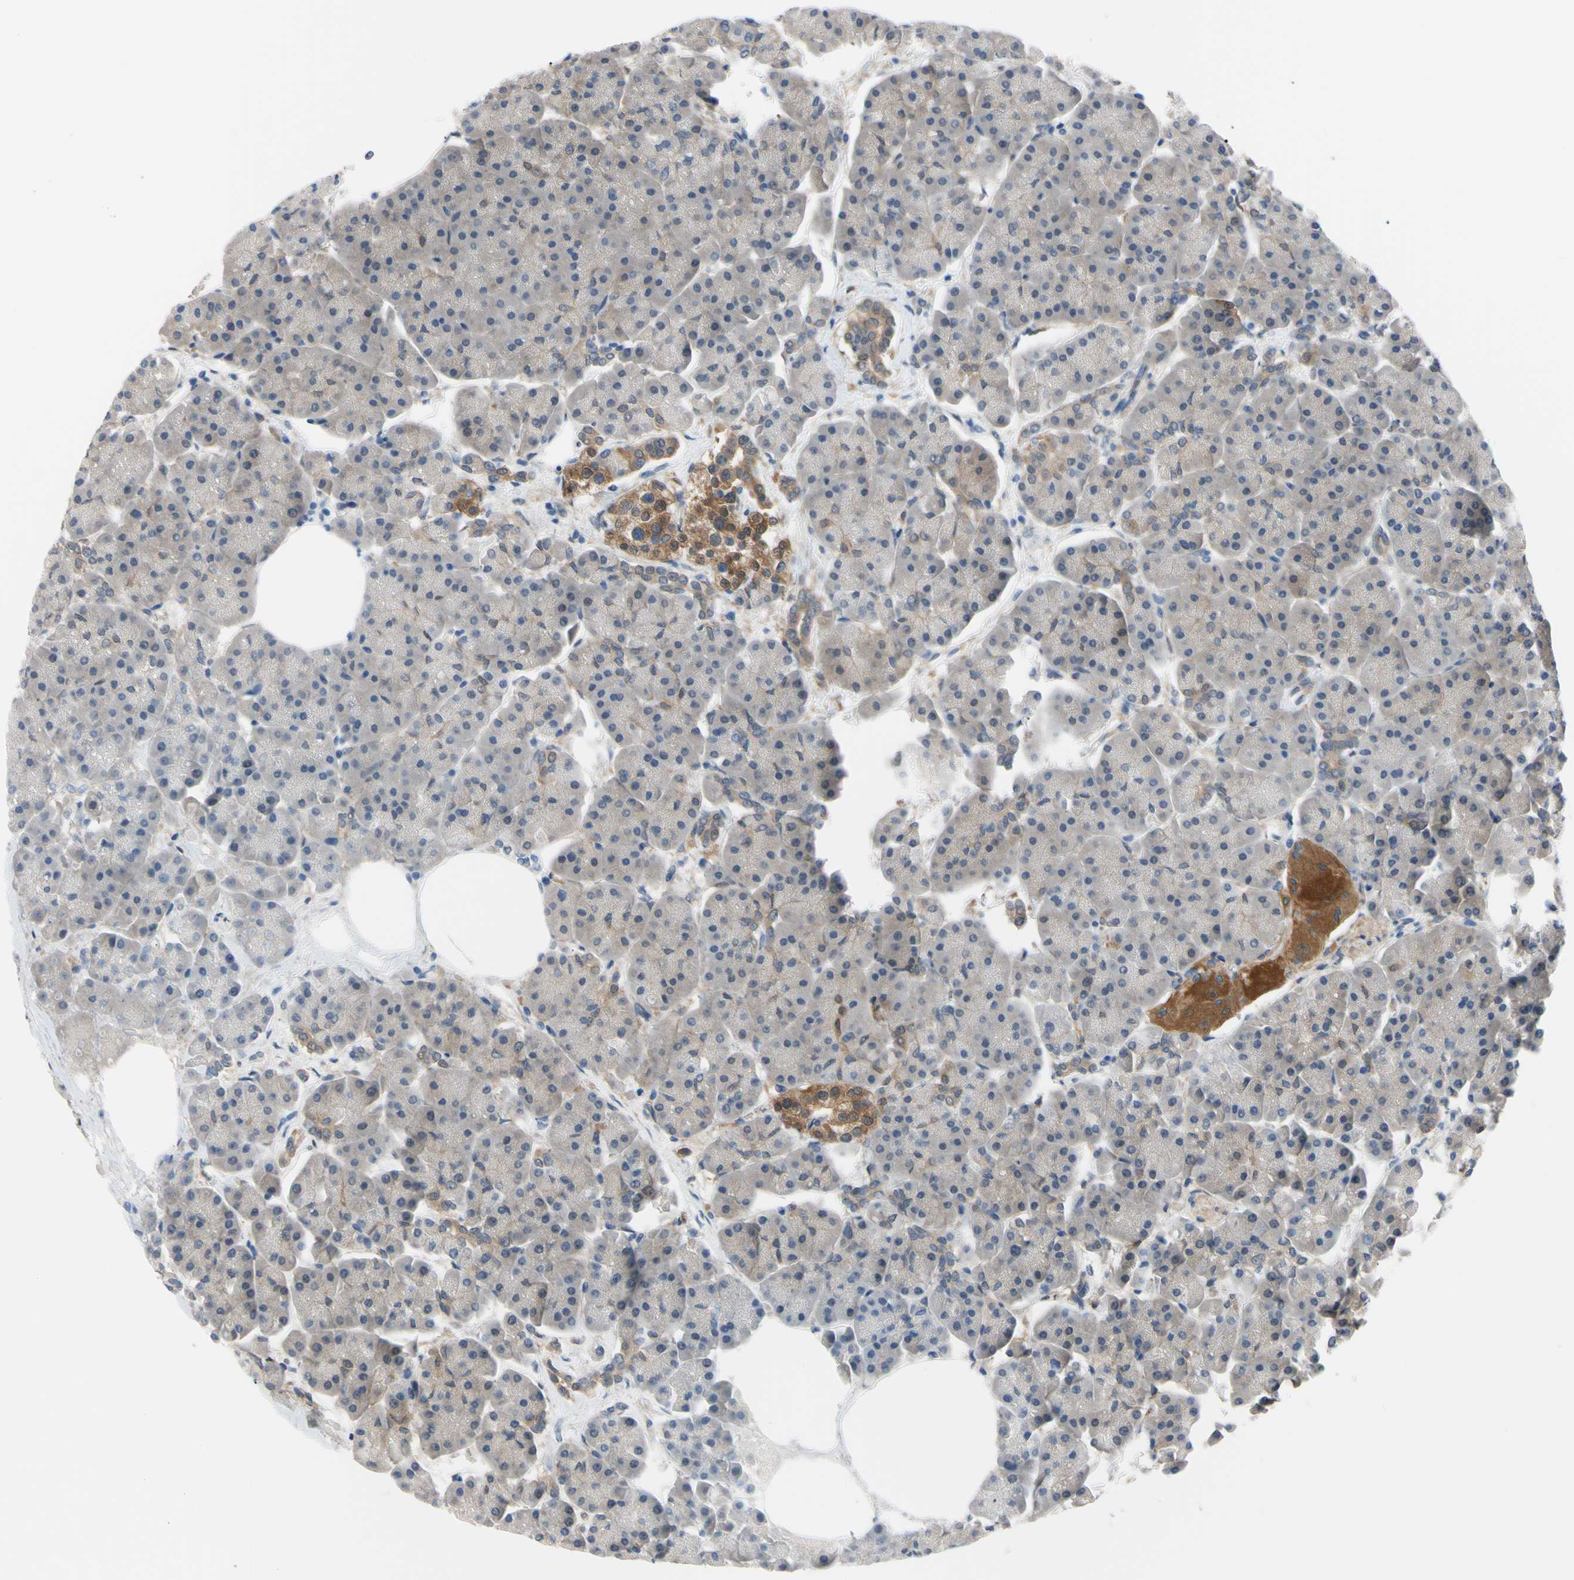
{"staining": {"intensity": "moderate", "quantity": "<25%", "location": "cytoplasmic/membranous"}, "tissue": "pancreas", "cell_type": "Exocrine glandular cells", "image_type": "normal", "snomed": [{"axis": "morphology", "description": "Normal tissue, NOS"}, {"axis": "topography", "description": "Pancreas"}], "caption": "Exocrine glandular cells reveal low levels of moderate cytoplasmic/membranous expression in approximately <25% of cells in normal human pancreas.", "gene": "NOL3", "patient": {"sex": "female", "age": 70}}